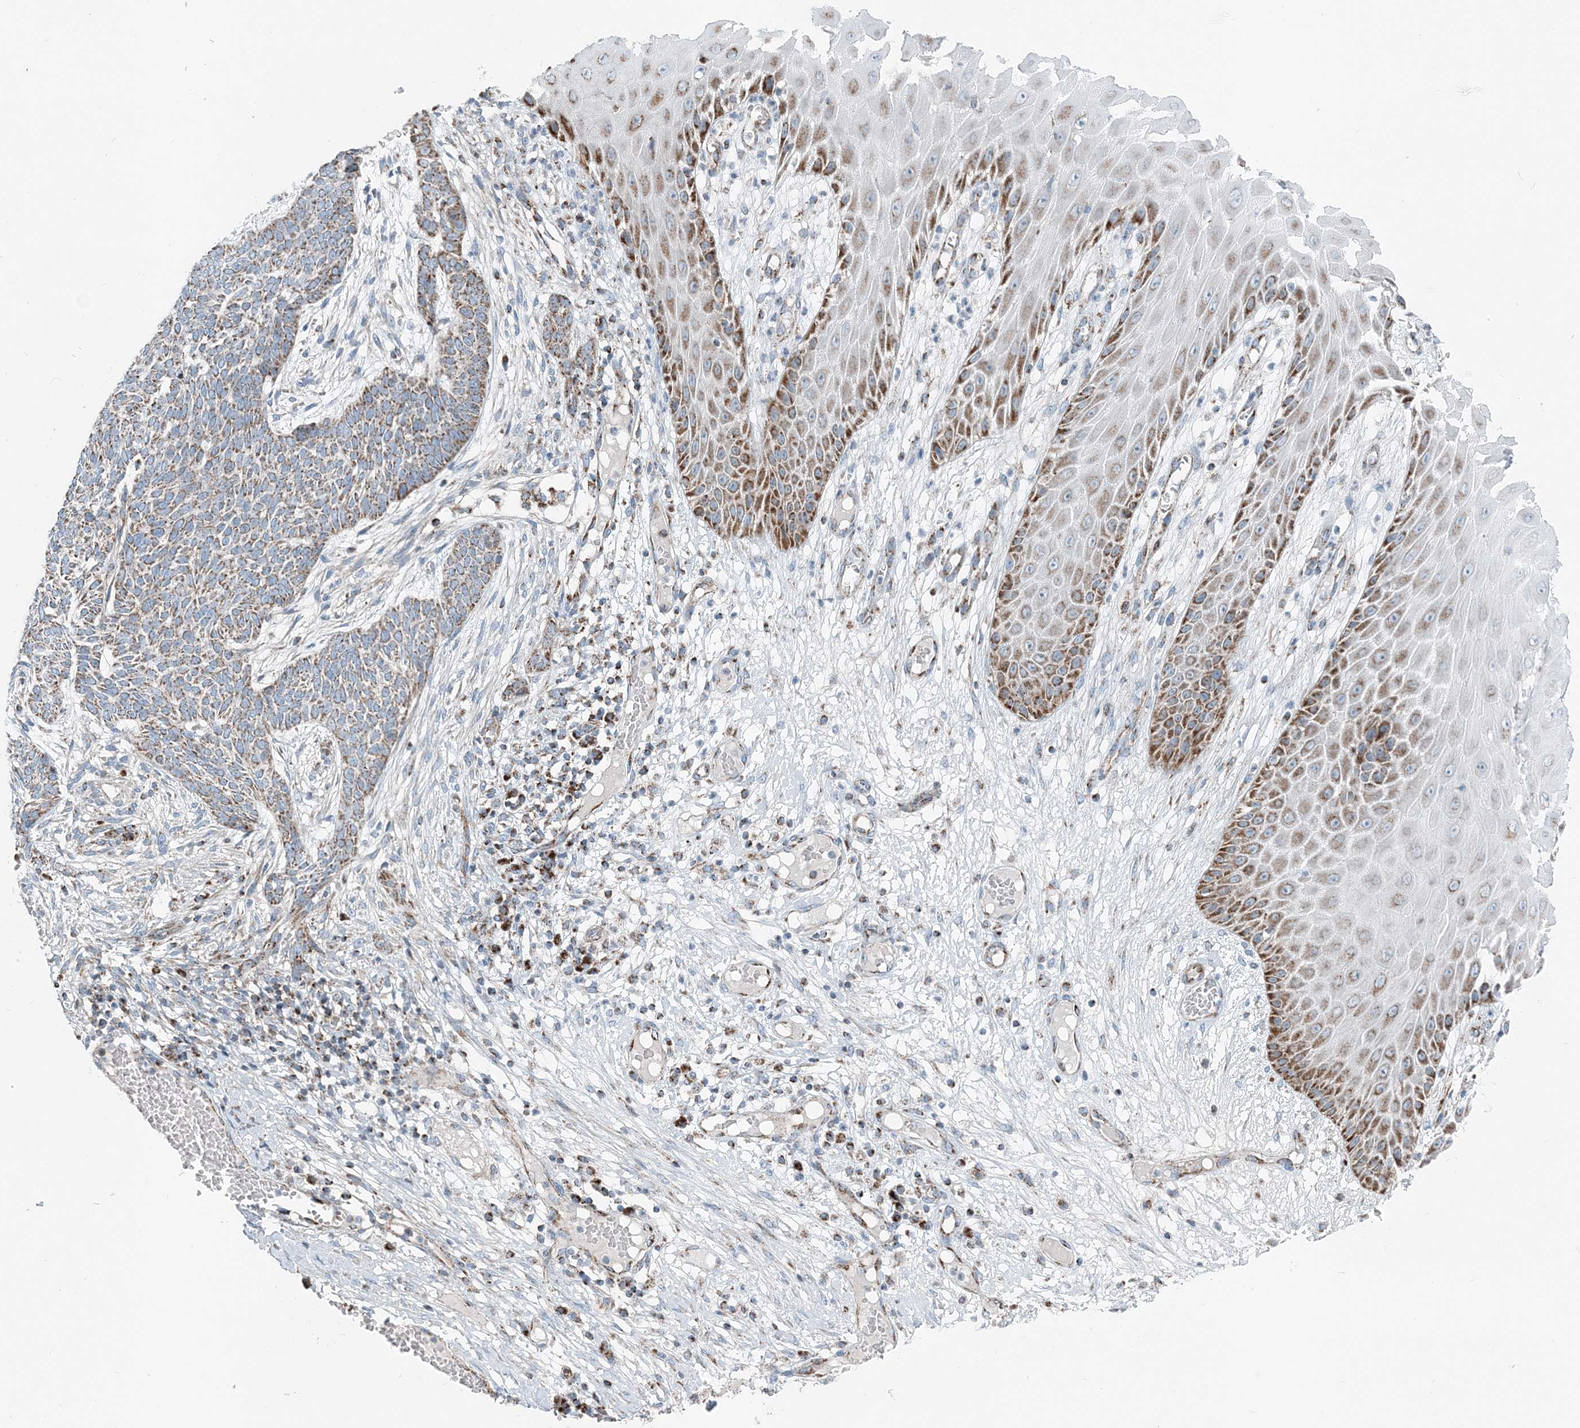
{"staining": {"intensity": "moderate", "quantity": ">75%", "location": "cytoplasmic/membranous"}, "tissue": "skin cancer", "cell_type": "Tumor cells", "image_type": "cancer", "snomed": [{"axis": "morphology", "description": "Normal tissue, NOS"}, {"axis": "morphology", "description": "Basal cell carcinoma"}, {"axis": "topography", "description": "Skin"}], "caption": "Skin cancer (basal cell carcinoma) tissue shows moderate cytoplasmic/membranous expression in about >75% of tumor cells, visualized by immunohistochemistry.", "gene": "INTU", "patient": {"sex": "male", "age": 64}}